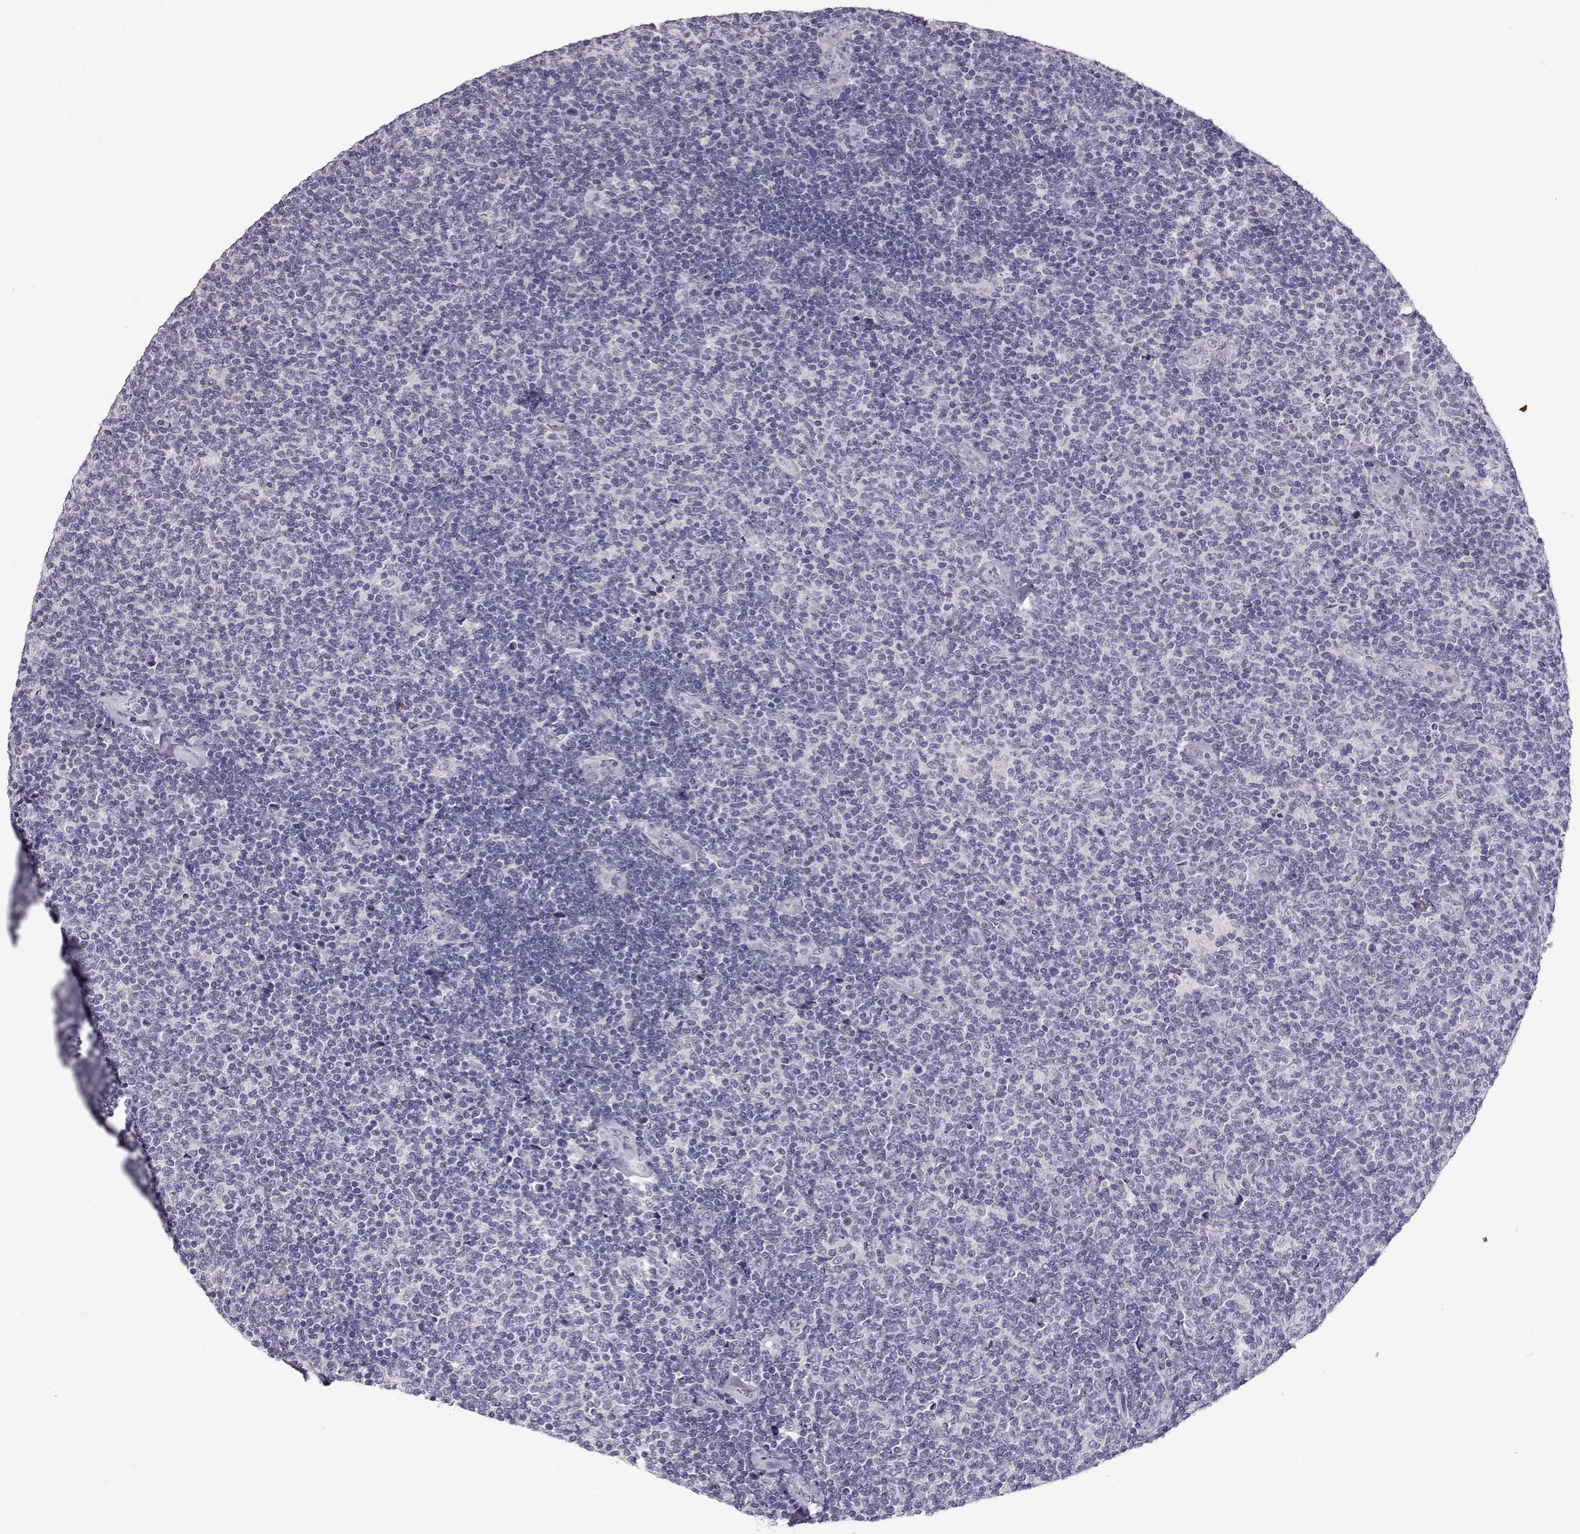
{"staining": {"intensity": "negative", "quantity": "none", "location": "none"}, "tissue": "lymphoma", "cell_type": "Tumor cells", "image_type": "cancer", "snomed": [{"axis": "morphology", "description": "Malignant lymphoma, non-Hodgkin's type, Low grade"}, {"axis": "topography", "description": "Lymph node"}], "caption": "Lymphoma was stained to show a protein in brown. There is no significant positivity in tumor cells.", "gene": "RHOXF2", "patient": {"sex": "male", "age": 52}}